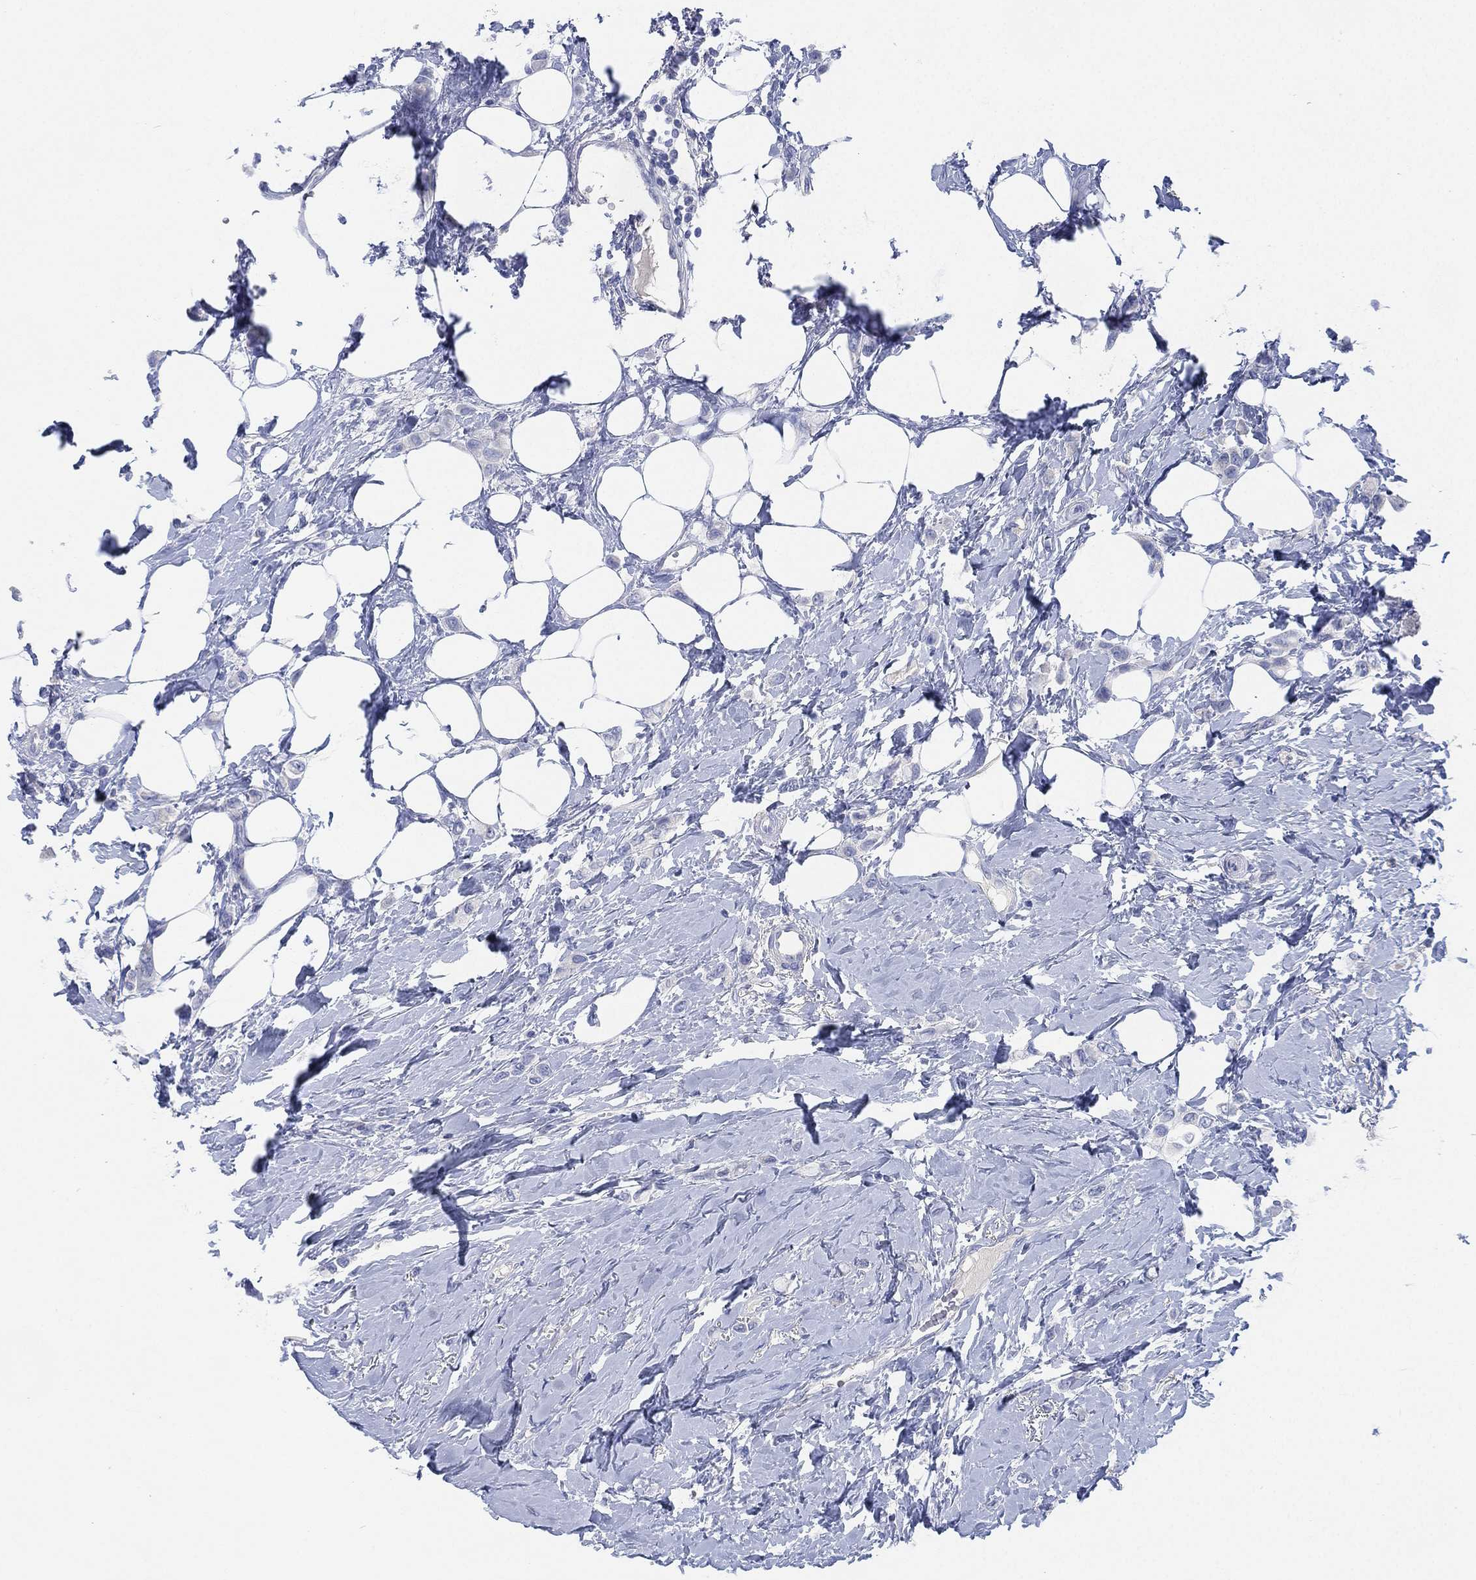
{"staining": {"intensity": "negative", "quantity": "none", "location": "none"}, "tissue": "breast cancer", "cell_type": "Tumor cells", "image_type": "cancer", "snomed": [{"axis": "morphology", "description": "Lobular carcinoma"}, {"axis": "topography", "description": "Breast"}], "caption": "Tumor cells show no significant positivity in breast lobular carcinoma.", "gene": "ADAD2", "patient": {"sex": "female", "age": 66}}